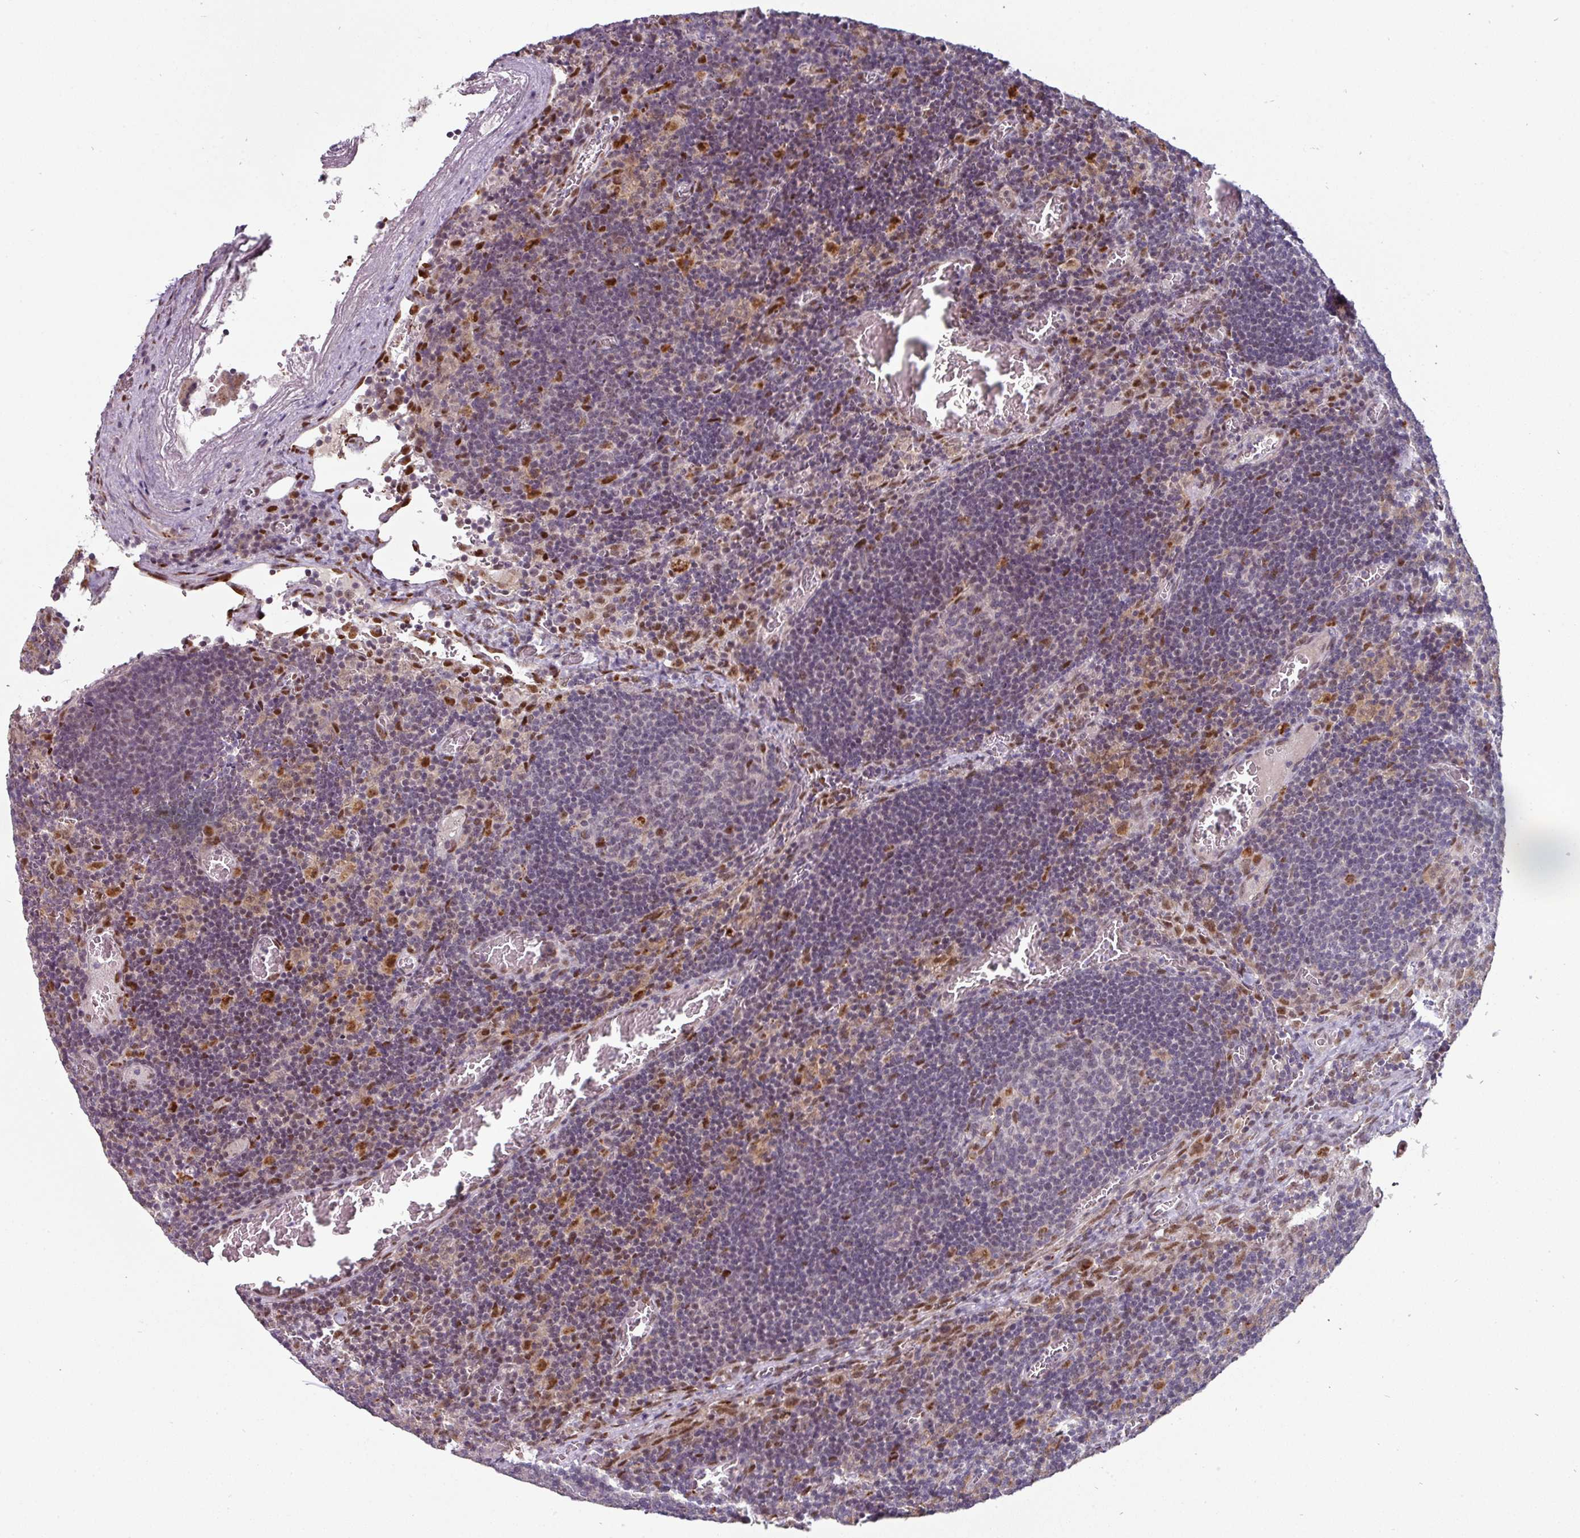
{"staining": {"intensity": "negative", "quantity": "none", "location": "none"}, "tissue": "lymph node", "cell_type": "Germinal center cells", "image_type": "normal", "snomed": [{"axis": "morphology", "description": "Normal tissue, NOS"}, {"axis": "topography", "description": "Lymph node"}], "caption": "IHC photomicrograph of normal lymph node: human lymph node stained with DAB reveals no significant protein expression in germinal center cells.", "gene": "SWSAP1", "patient": {"sex": "male", "age": 50}}